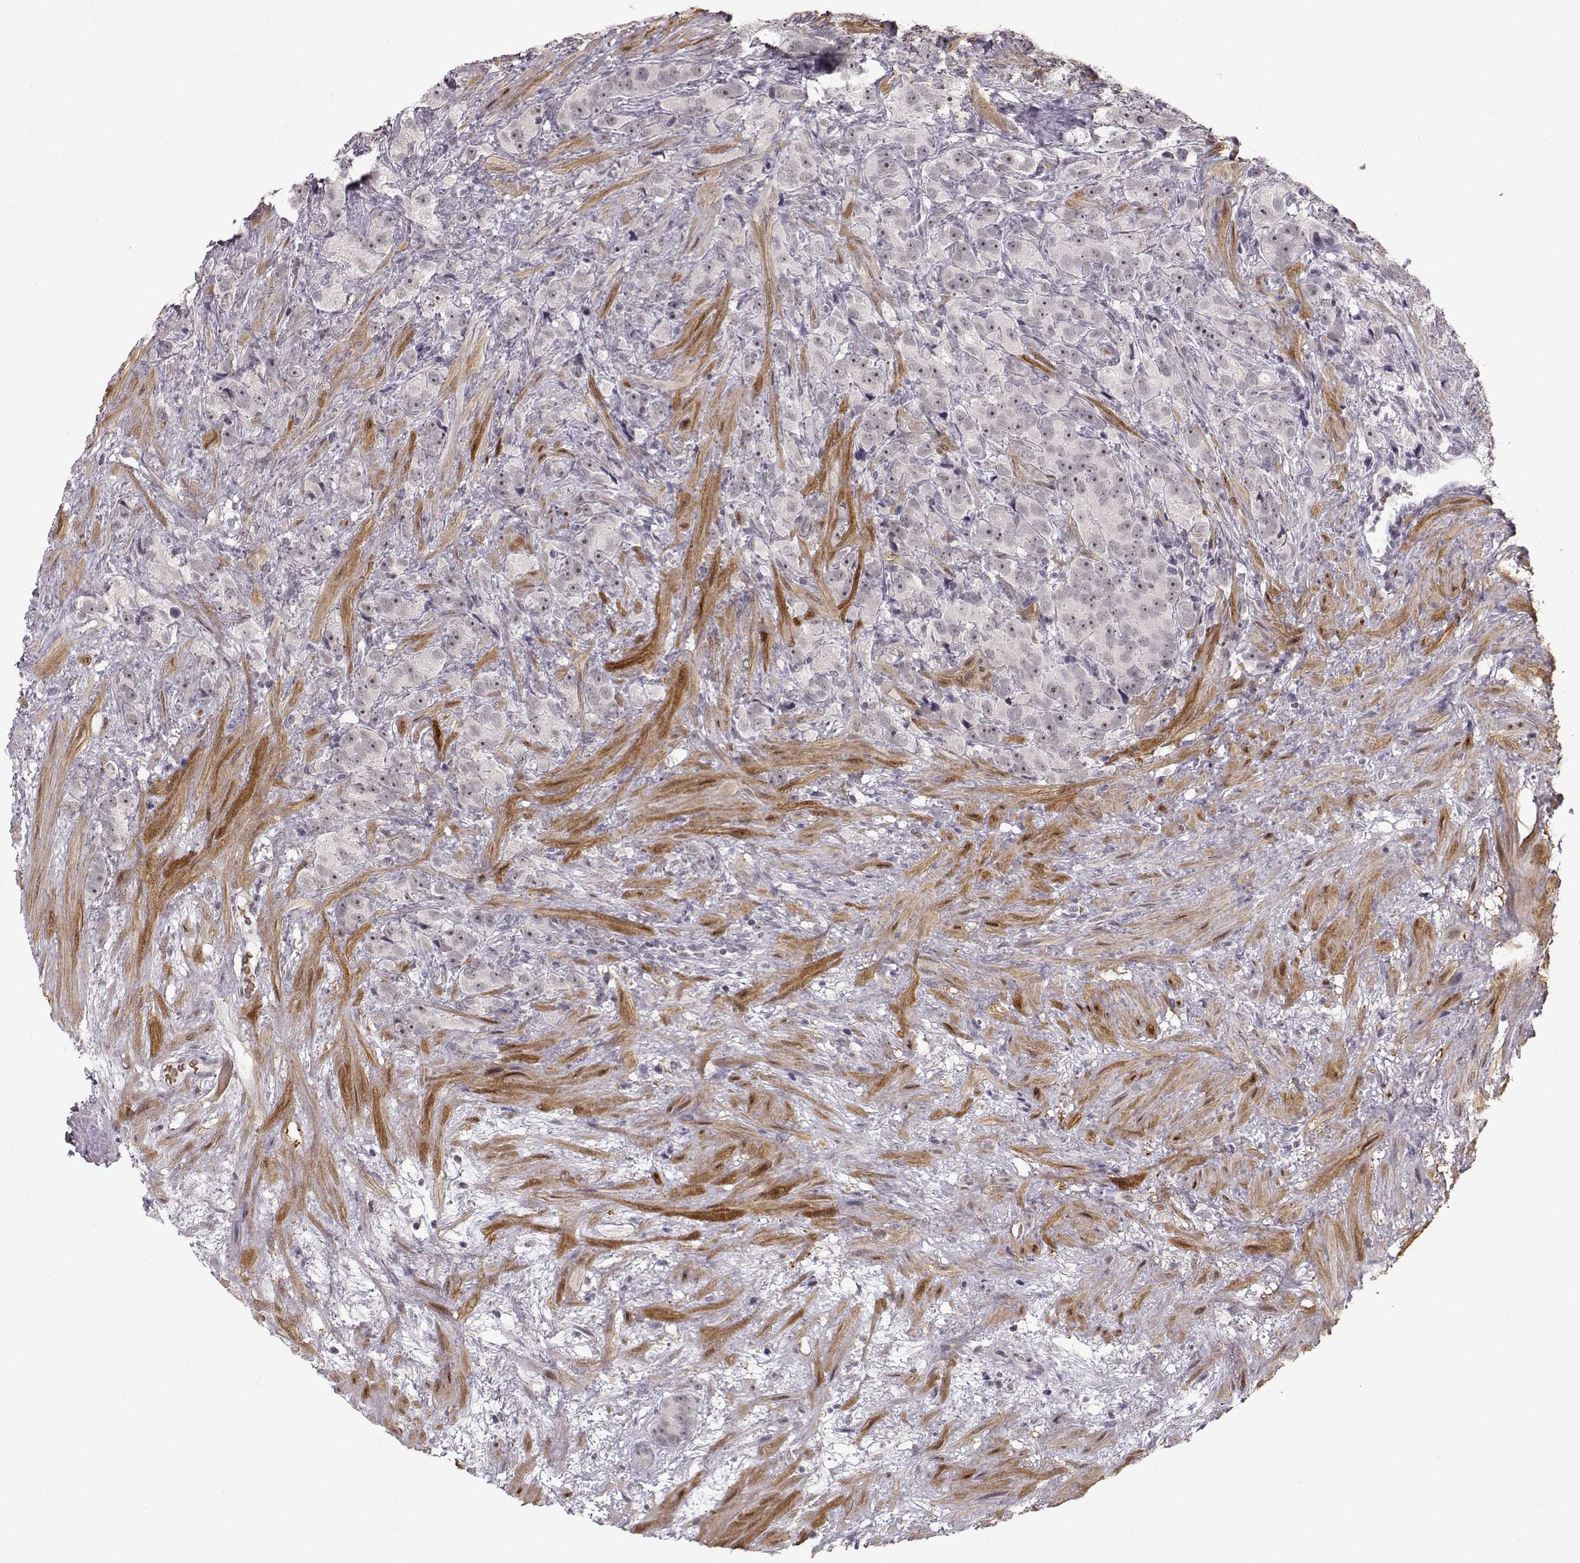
{"staining": {"intensity": "weak", "quantity": "<25%", "location": "nuclear"}, "tissue": "prostate cancer", "cell_type": "Tumor cells", "image_type": "cancer", "snomed": [{"axis": "morphology", "description": "Adenocarcinoma, High grade"}, {"axis": "topography", "description": "Prostate"}], "caption": "Human prostate cancer (adenocarcinoma (high-grade)) stained for a protein using immunohistochemistry (IHC) demonstrates no positivity in tumor cells.", "gene": "PCP4", "patient": {"sex": "male", "age": 90}}